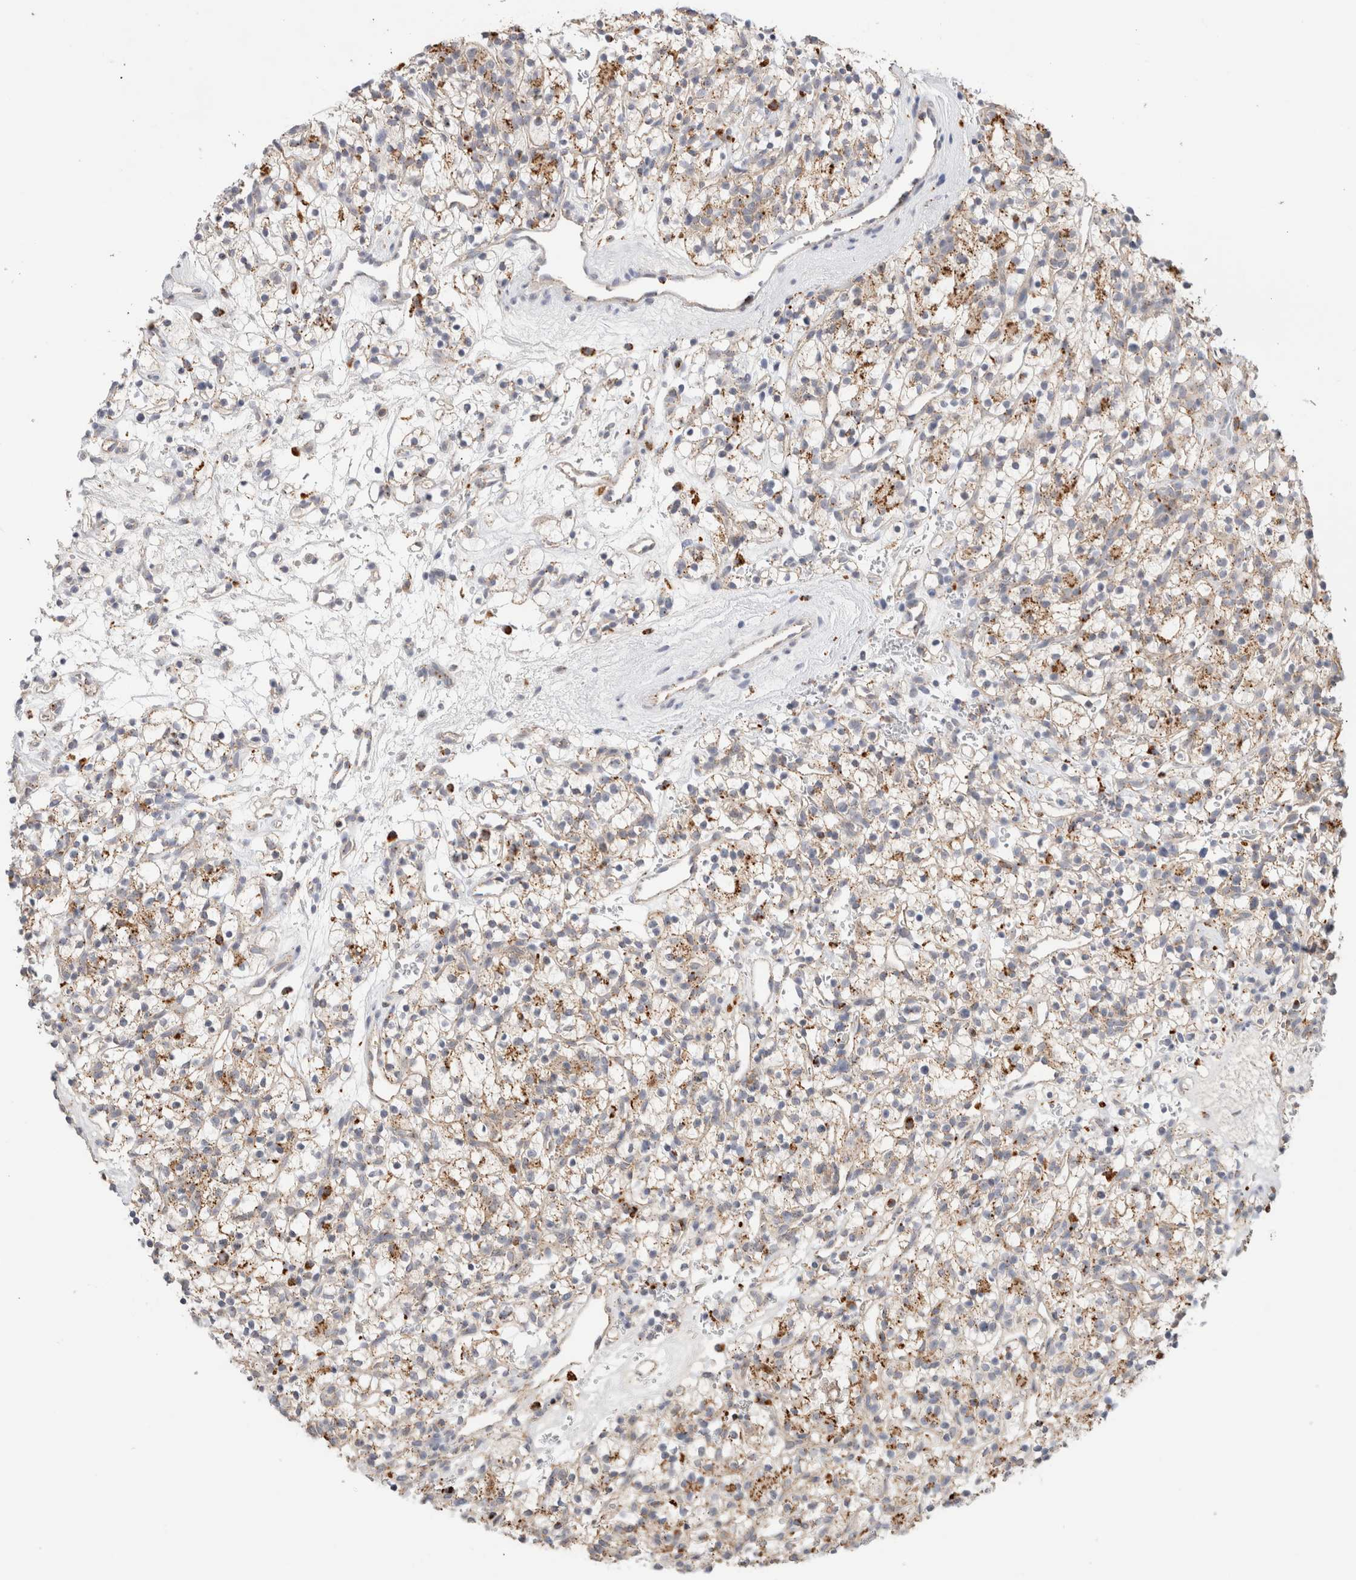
{"staining": {"intensity": "moderate", "quantity": "25%-75%", "location": "cytoplasmic/membranous"}, "tissue": "renal cancer", "cell_type": "Tumor cells", "image_type": "cancer", "snomed": [{"axis": "morphology", "description": "Adenocarcinoma, NOS"}, {"axis": "topography", "description": "Kidney"}], "caption": "Renal cancer (adenocarcinoma) stained with immunohistochemistry reveals moderate cytoplasmic/membranous staining in approximately 25%-75% of tumor cells.", "gene": "GNS", "patient": {"sex": "female", "age": 57}}